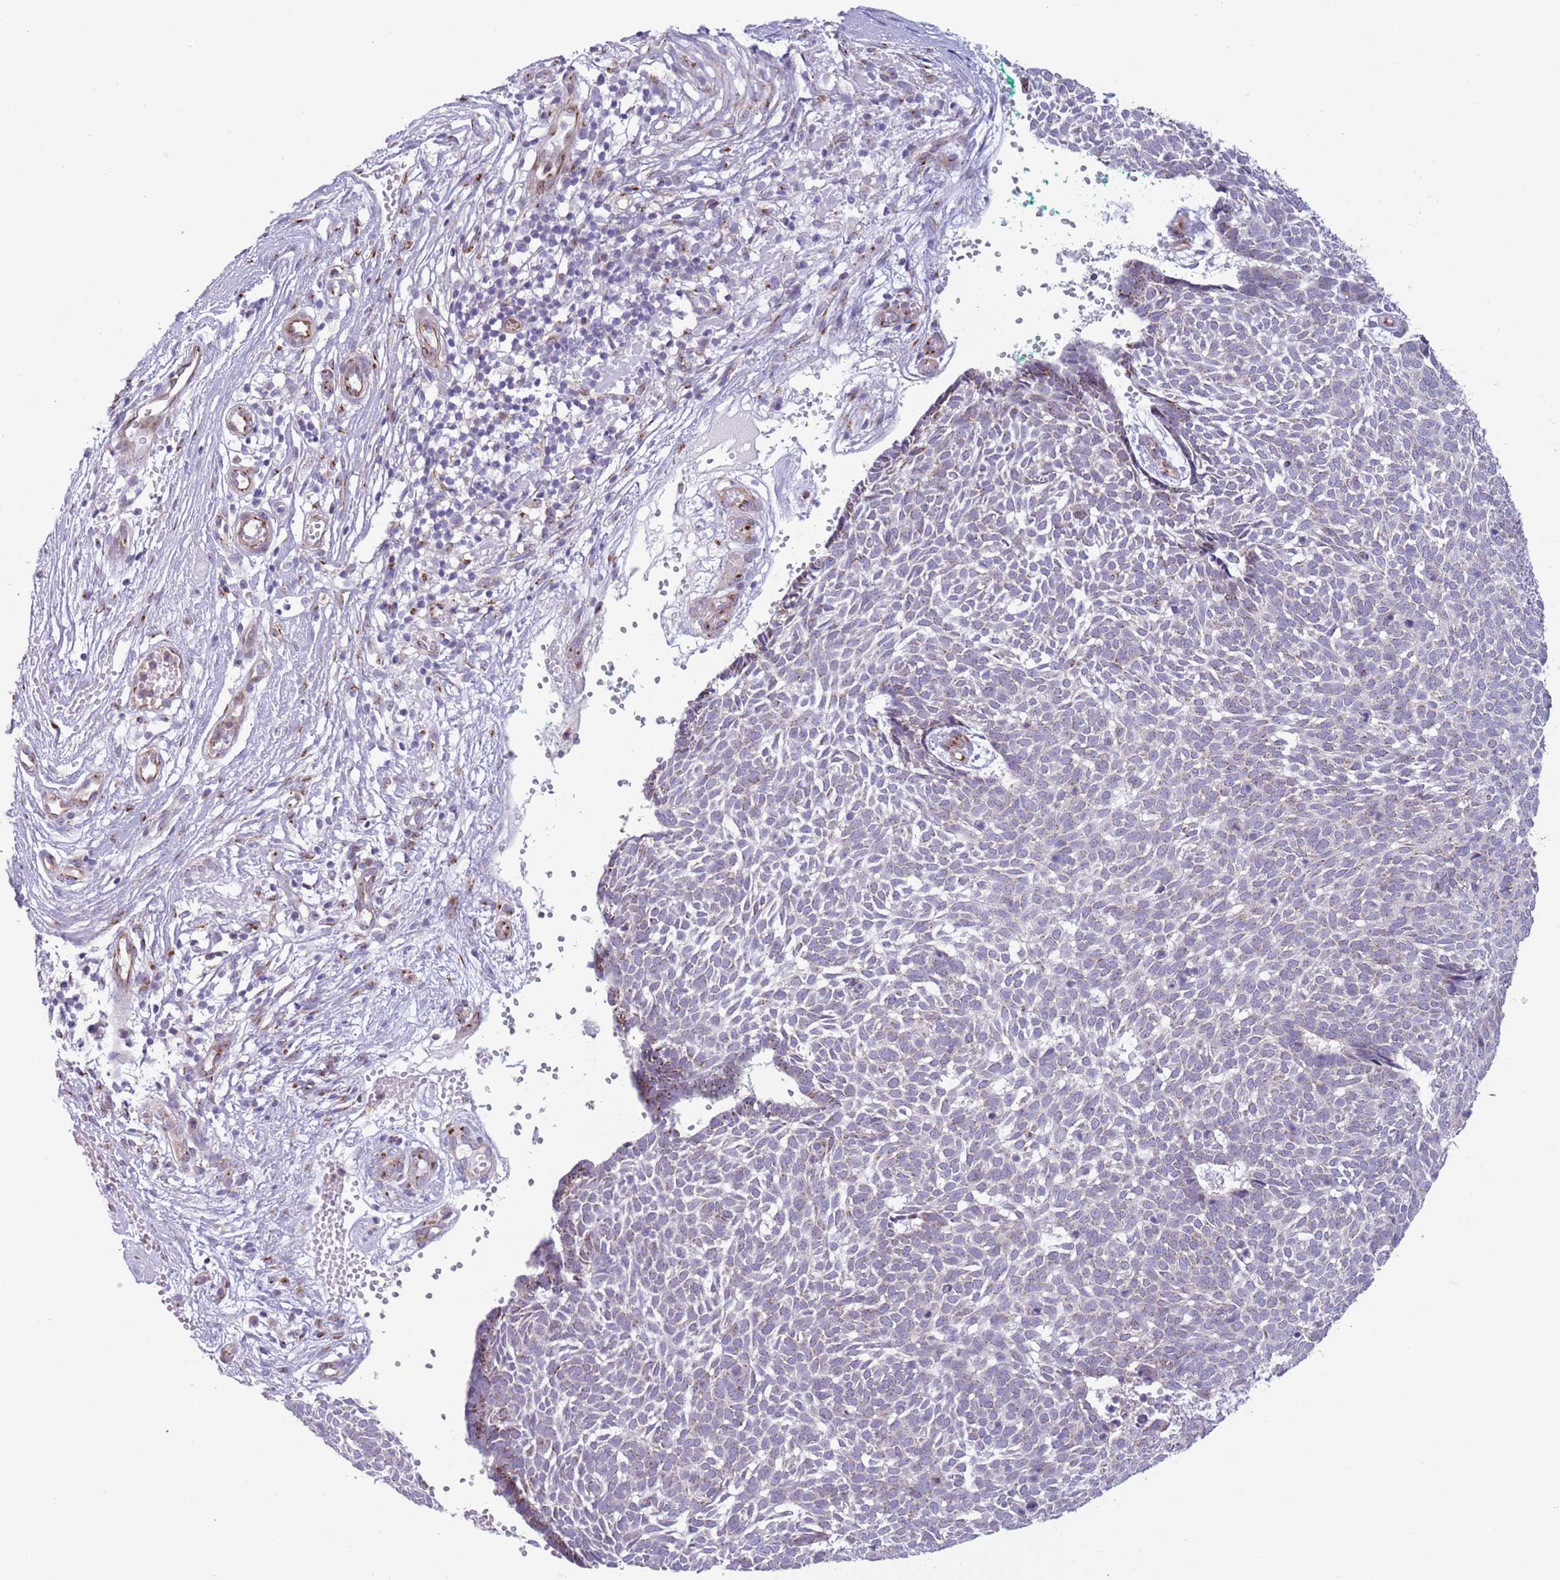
{"staining": {"intensity": "weak", "quantity": "<25%", "location": "cytoplasmic/membranous"}, "tissue": "skin cancer", "cell_type": "Tumor cells", "image_type": "cancer", "snomed": [{"axis": "morphology", "description": "Basal cell carcinoma"}, {"axis": "topography", "description": "Skin"}], "caption": "A photomicrograph of skin cancer (basal cell carcinoma) stained for a protein displays no brown staining in tumor cells. The staining was performed using DAB to visualize the protein expression in brown, while the nuclei were stained in blue with hematoxylin (Magnification: 20x).", "gene": "C20orf96", "patient": {"sex": "male", "age": 61}}